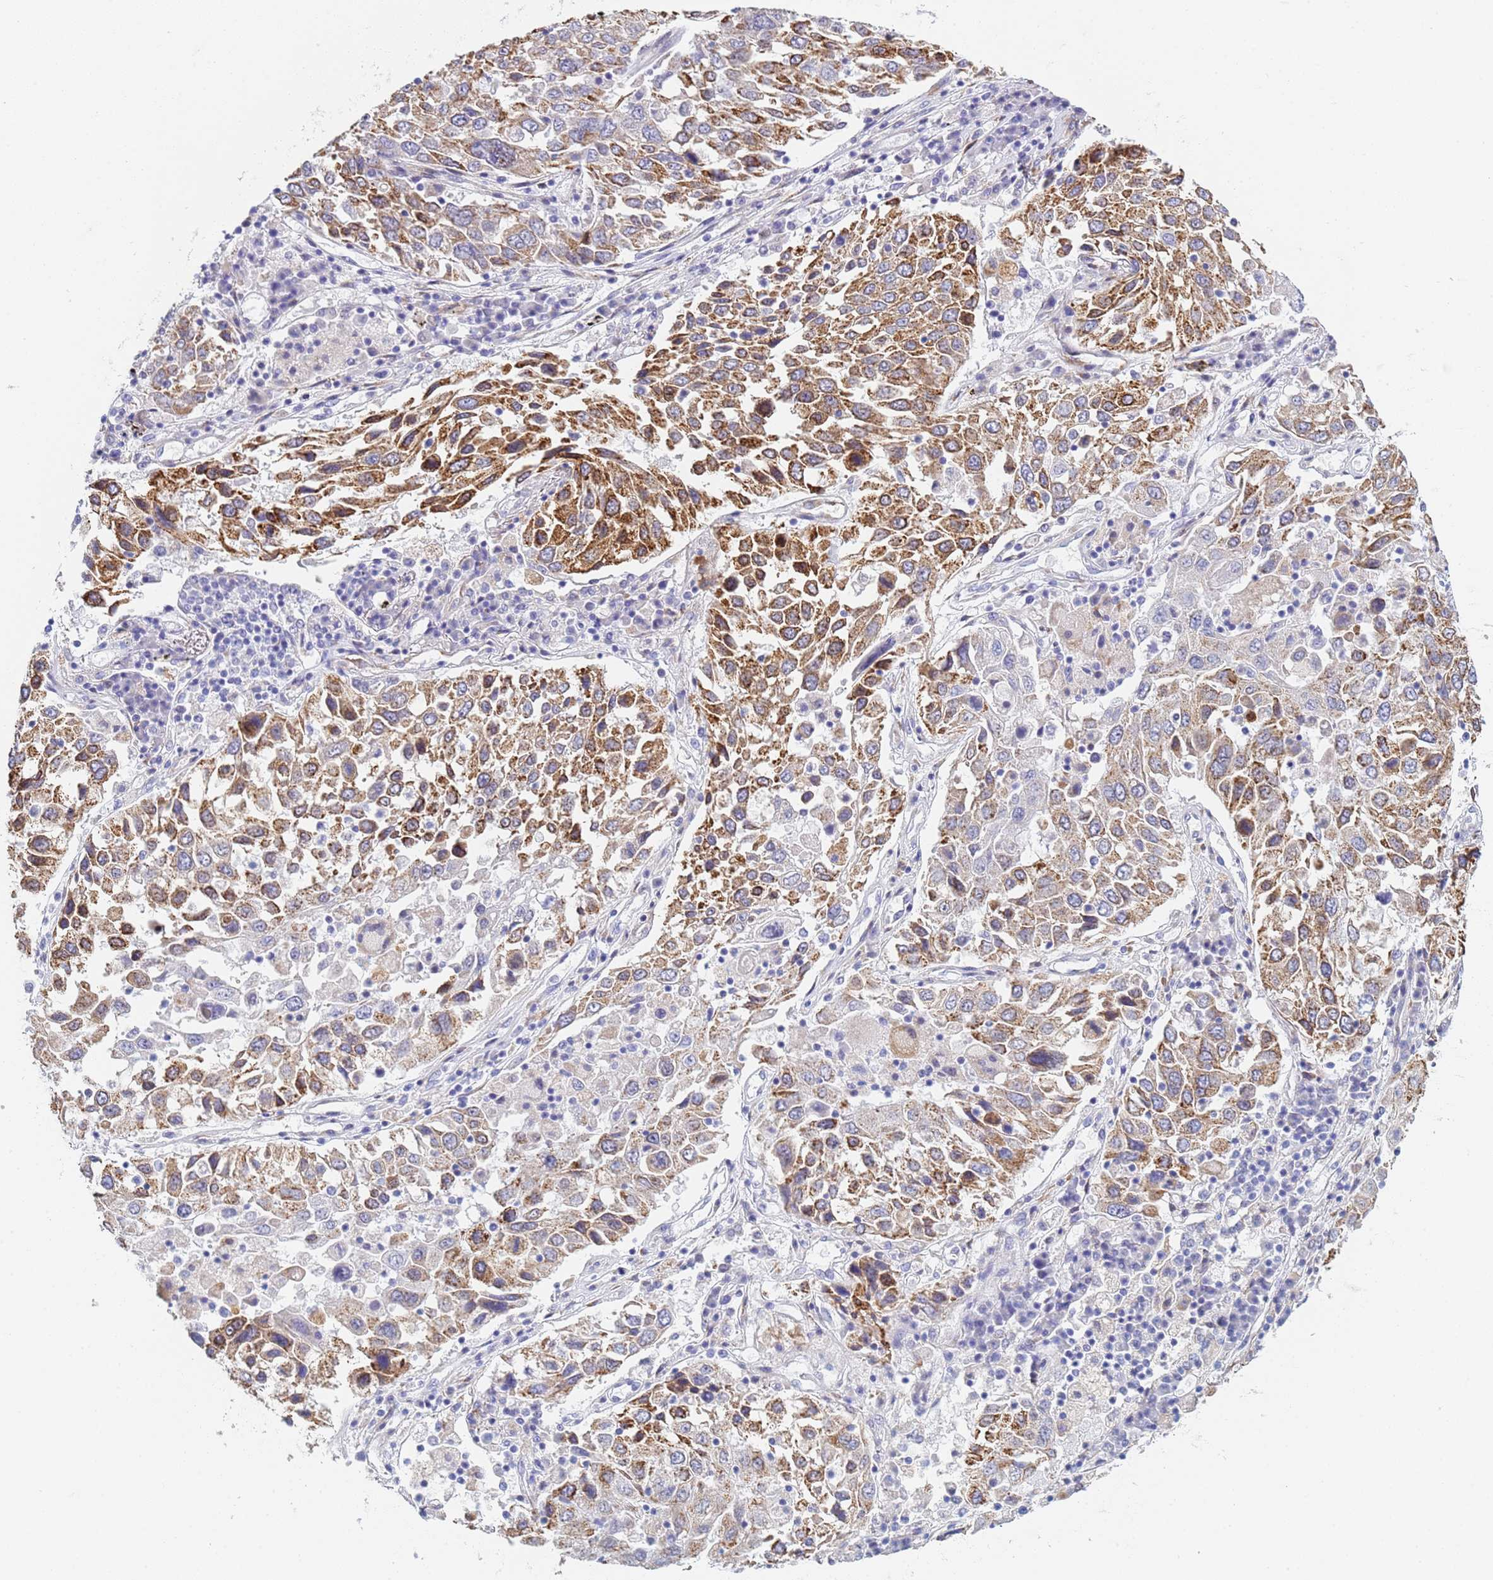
{"staining": {"intensity": "moderate", "quantity": ">75%", "location": "cytoplasmic/membranous"}, "tissue": "lung cancer", "cell_type": "Tumor cells", "image_type": "cancer", "snomed": [{"axis": "morphology", "description": "Squamous cell carcinoma, NOS"}, {"axis": "topography", "description": "Lung"}], "caption": "There is medium levels of moderate cytoplasmic/membranous positivity in tumor cells of squamous cell carcinoma (lung), as demonstrated by immunohistochemical staining (brown color).", "gene": "GDAP2", "patient": {"sex": "male", "age": 65}}